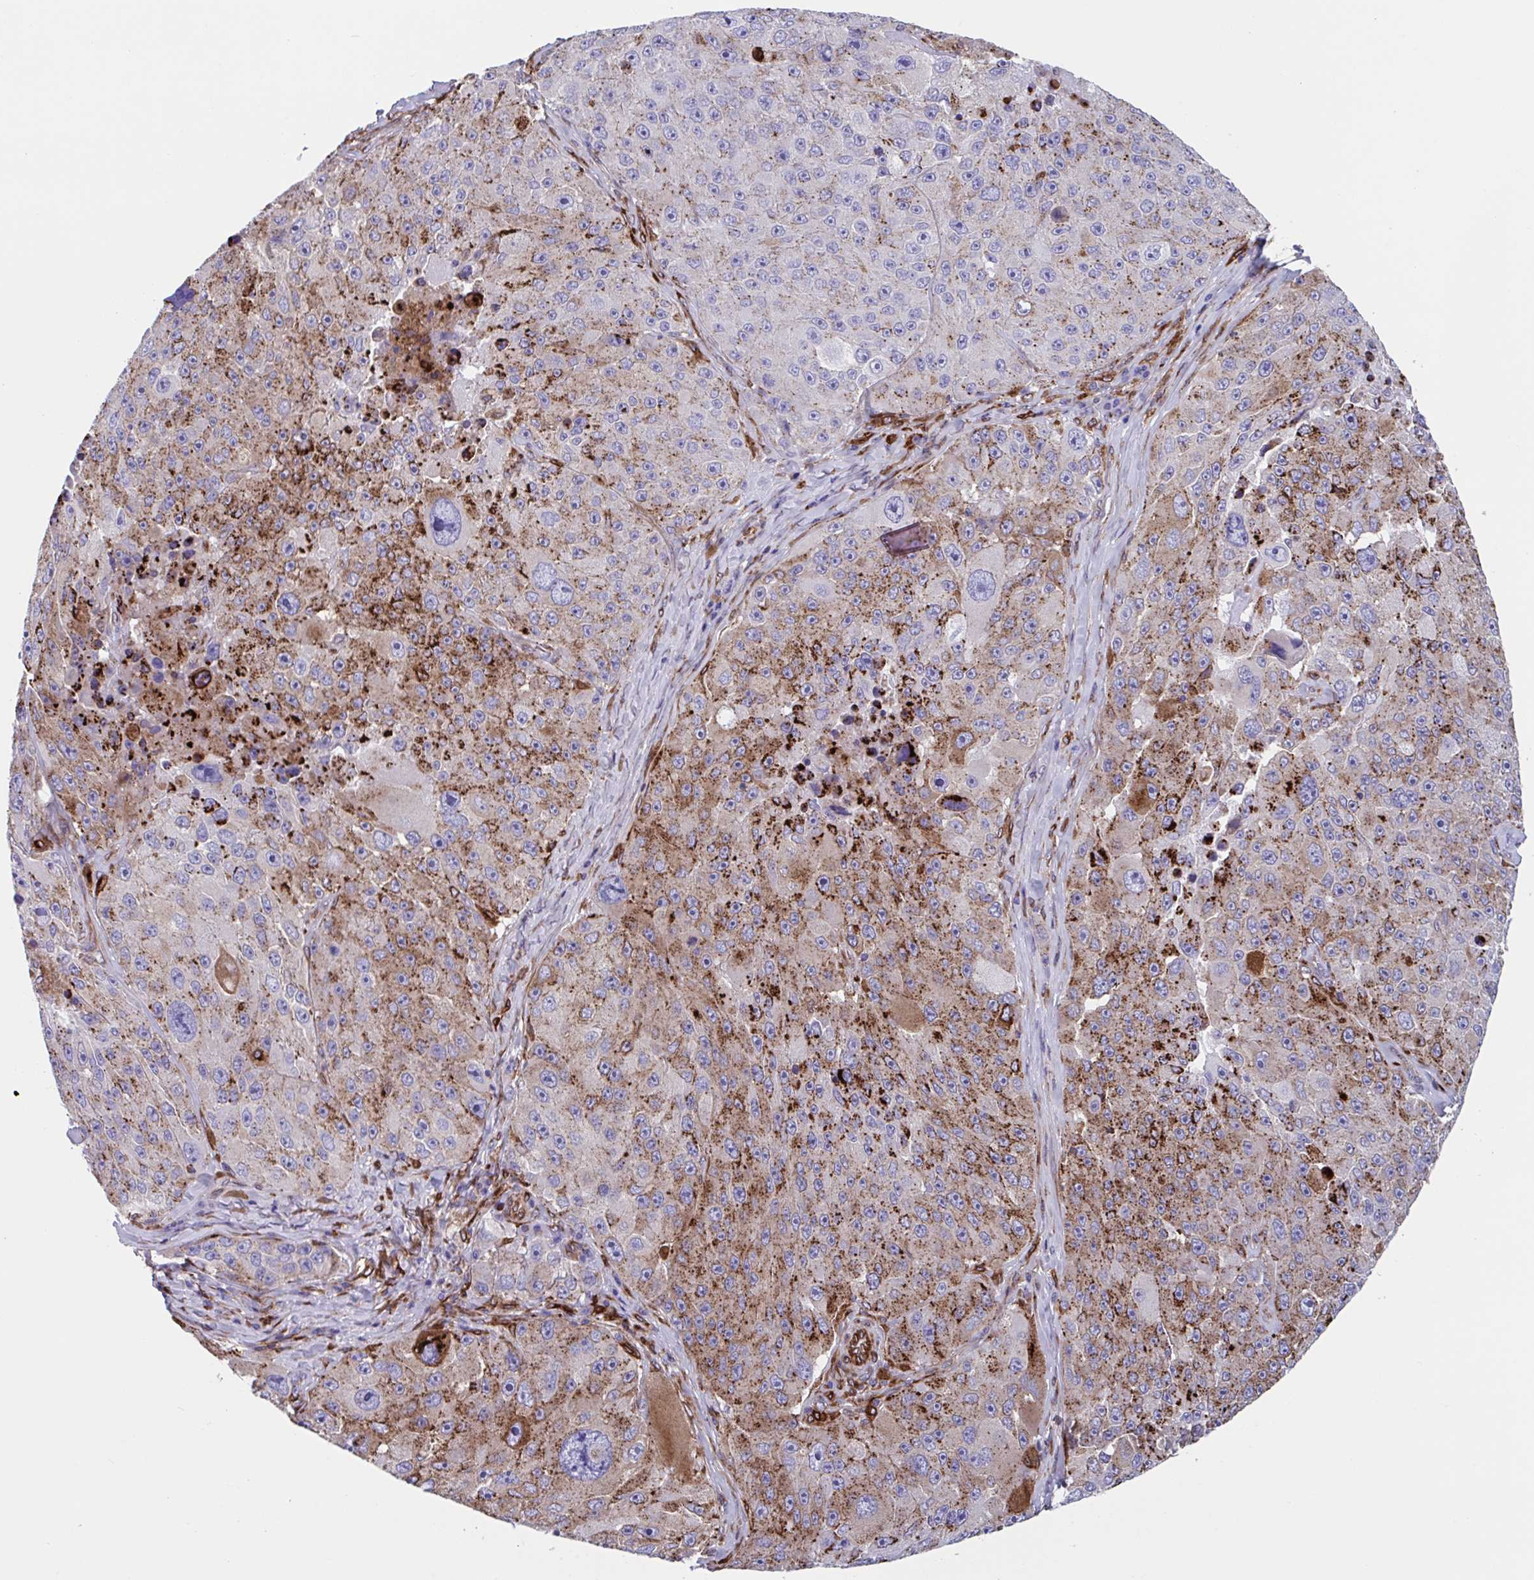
{"staining": {"intensity": "moderate", "quantity": "25%-75%", "location": "cytoplasmic/membranous"}, "tissue": "melanoma", "cell_type": "Tumor cells", "image_type": "cancer", "snomed": [{"axis": "morphology", "description": "Malignant melanoma, Metastatic site"}, {"axis": "topography", "description": "Lymph node"}], "caption": "Malignant melanoma (metastatic site) stained with DAB immunohistochemistry (IHC) demonstrates medium levels of moderate cytoplasmic/membranous positivity in approximately 25%-75% of tumor cells.", "gene": "RFK", "patient": {"sex": "male", "age": 62}}